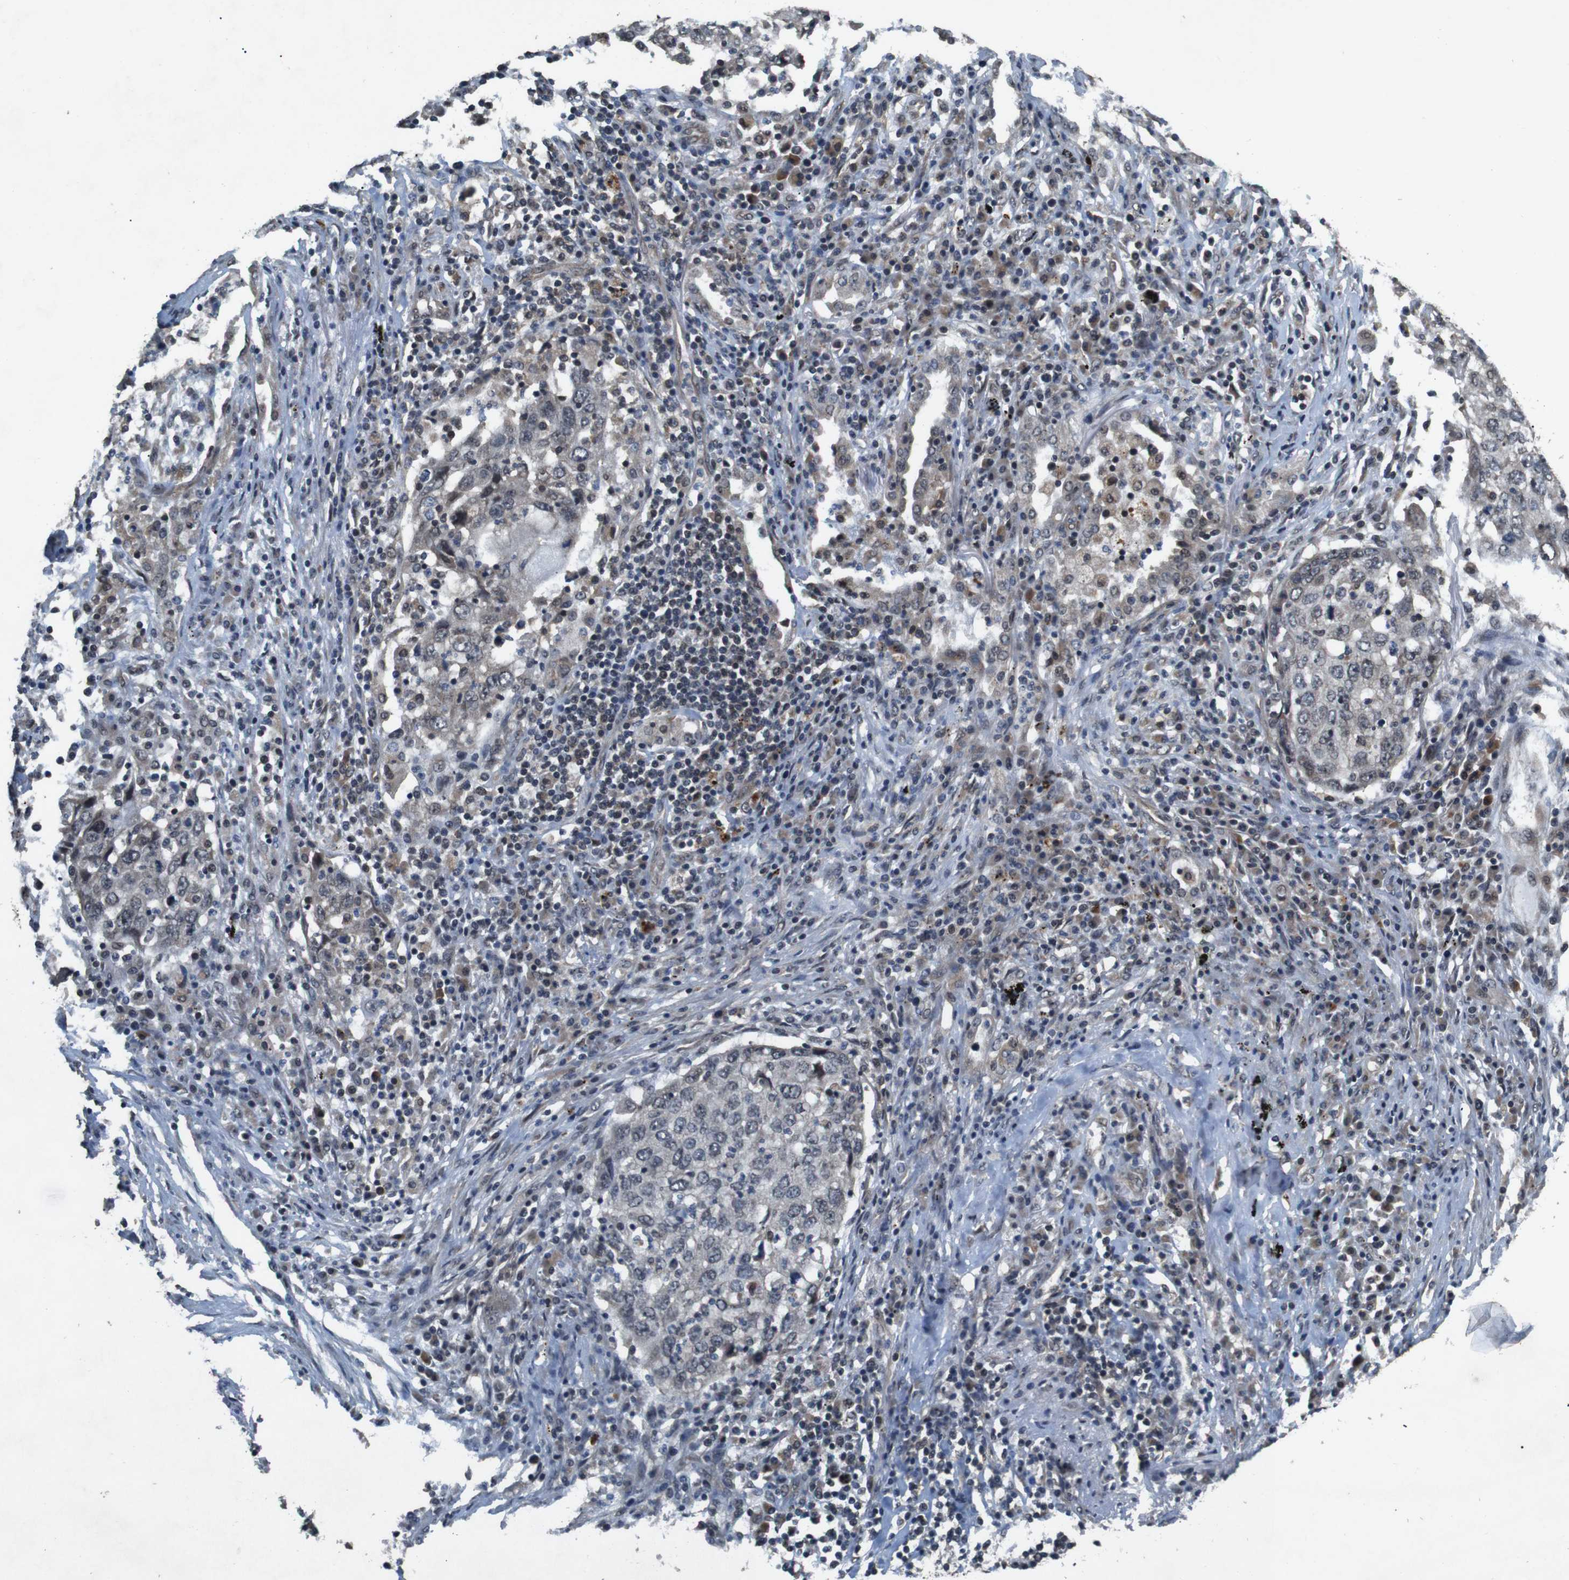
{"staining": {"intensity": "negative", "quantity": "none", "location": "none"}, "tissue": "lung cancer", "cell_type": "Tumor cells", "image_type": "cancer", "snomed": [{"axis": "morphology", "description": "Squamous cell carcinoma, NOS"}, {"axis": "topography", "description": "Lung"}], "caption": "Lung cancer (squamous cell carcinoma) was stained to show a protein in brown. There is no significant expression in tumor cells.", "gene": "SOCS1", "patient": {"sex": "female", "age": 63}}